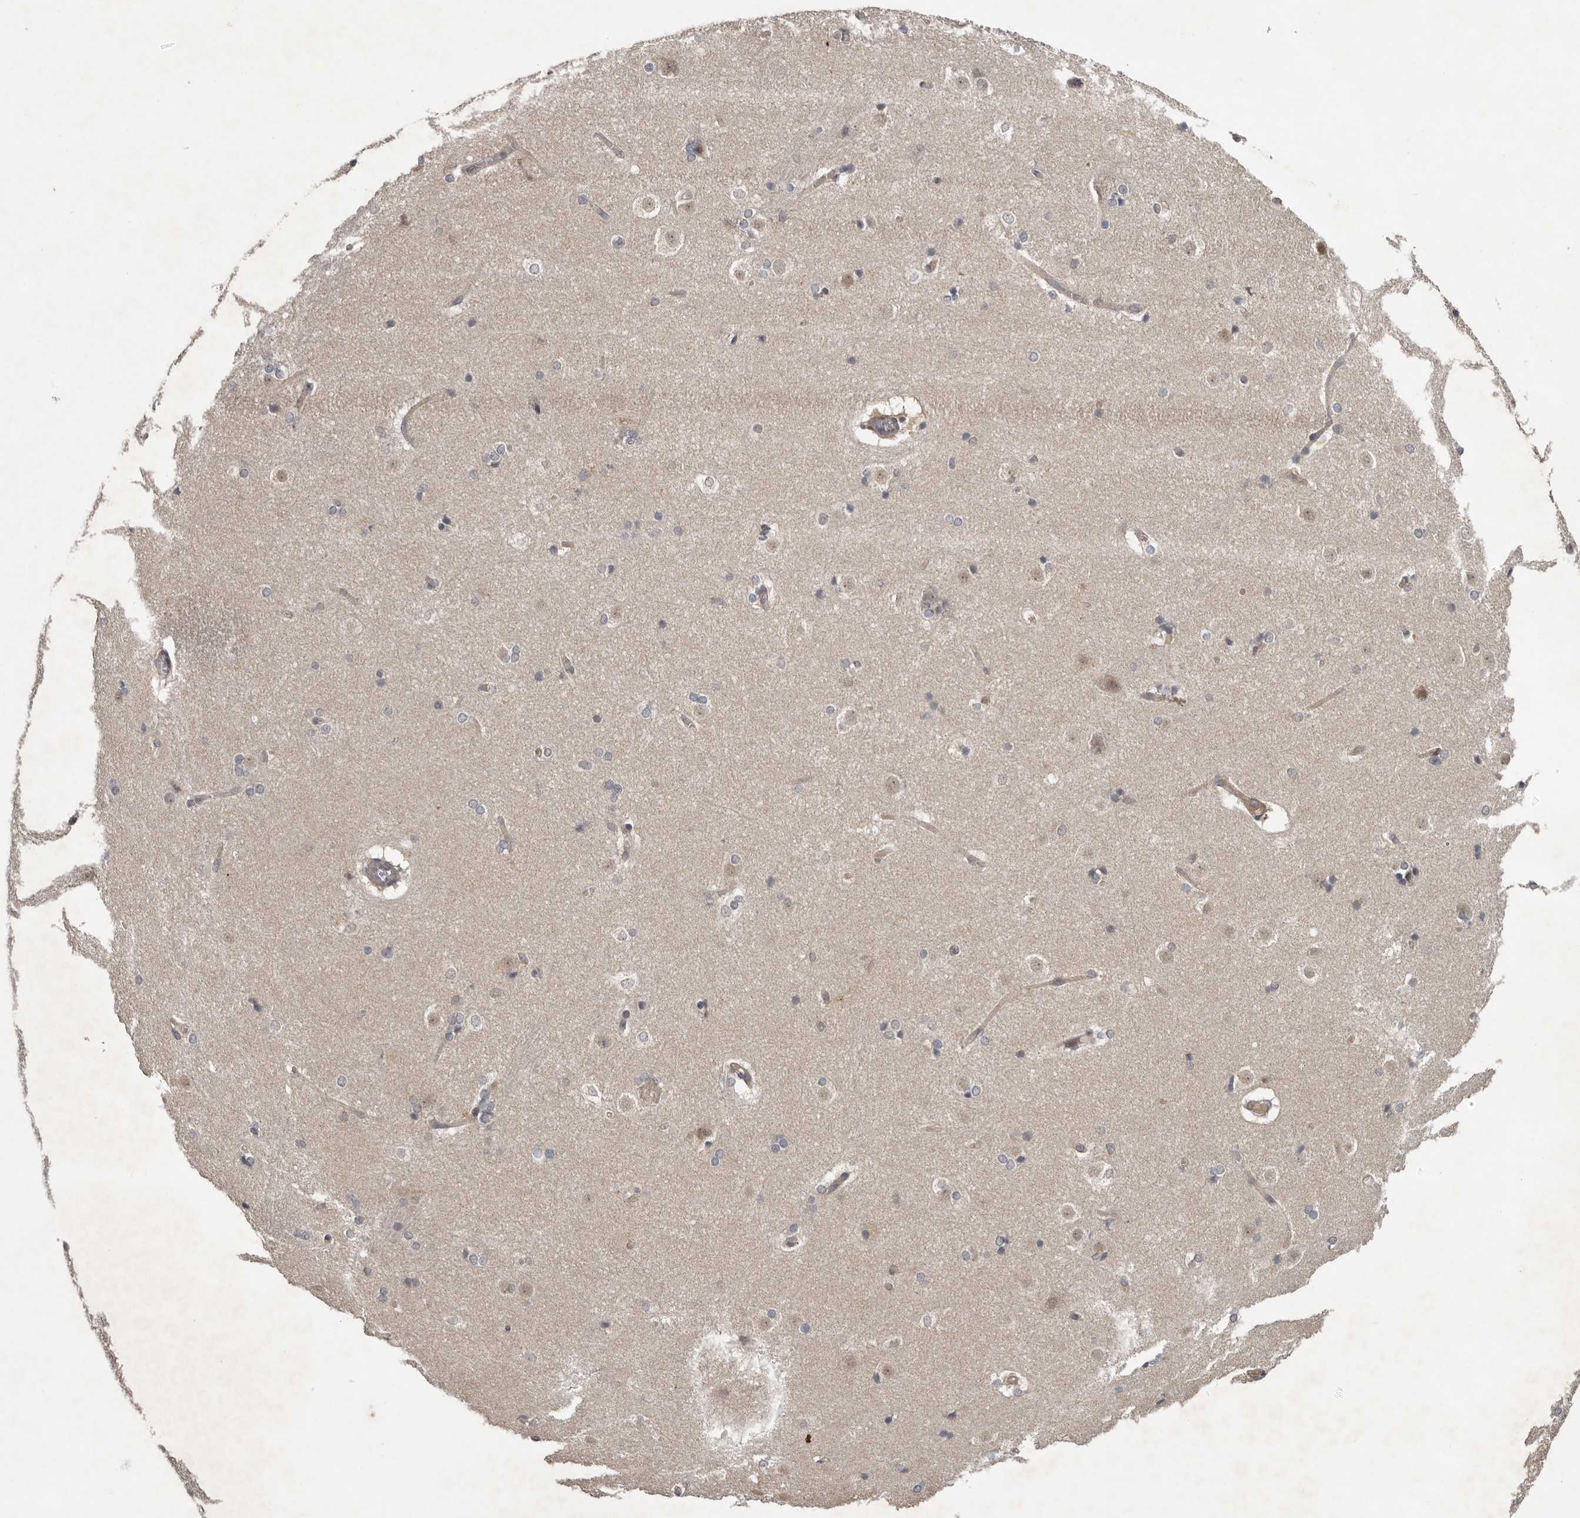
{"staining": {"intensity": "negative", "quantity": "none", "location": "none"}, "tissue": "caudate", "cell_type": "Glial cells", "image_type": "normal", "snomed": [{"axis": "morphology", "description": "Normal tissue, NOS"}, {"axis": "topography", "description": "Lateral ventricle wall"}], "caption": "This histopathology image is of normal caudate stained with immunohistochemistry (IHC) to label a protein in brown with the nuclei are counter-stained blue. There is no staining in glial cells. The staining was performed using DAB (3,3'-diaminobenzidine) to visualize the protein expression in brown, while the nuclei were stained in blue with hematoxylin (Magnification: 20x).", "gene": "ANKRD44", "patient": {"sex": "female", "age": 19}}